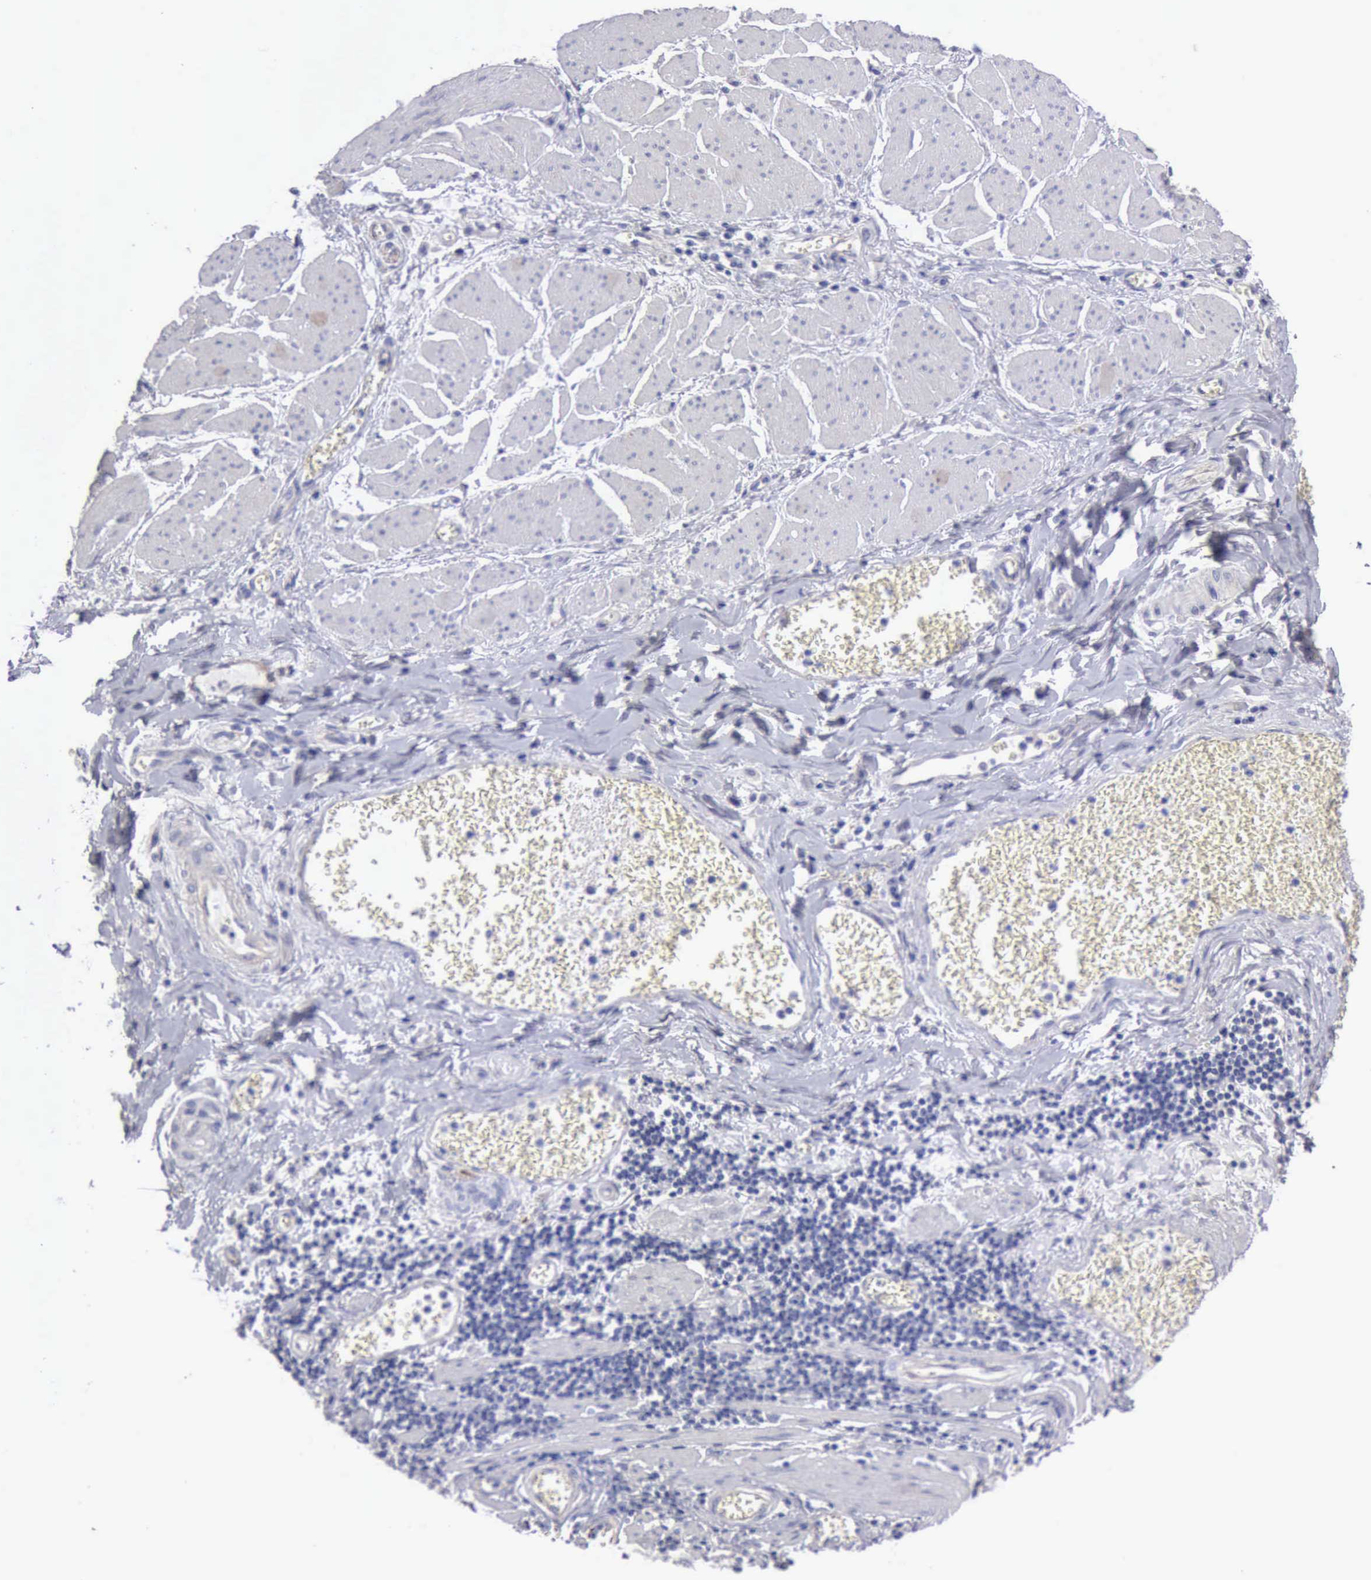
{"staining": {"intensity": "negative", "quantity": "none", "location": "none"}, "tissue": "stomach cancer", "cell_type": "Tumor cells", "image_type": "cancer", "snomed": [{"axis": "morphology", "description": "Adenocarcinoma, NOS"}, {"axis": "topography", "description": "Stomach"}], "caption": "High power microscopy histopathology image of an immunohistochemistry (IHC) histopathology image of stomach adenocarcinoma, revealing no significant positivity in tumor cells. The staining is performed using DAB brown chromogen with nuclei counter-stained in using hematoxylin.", "gene": "APP", "patient": {"sex": "male", "age": 72}}